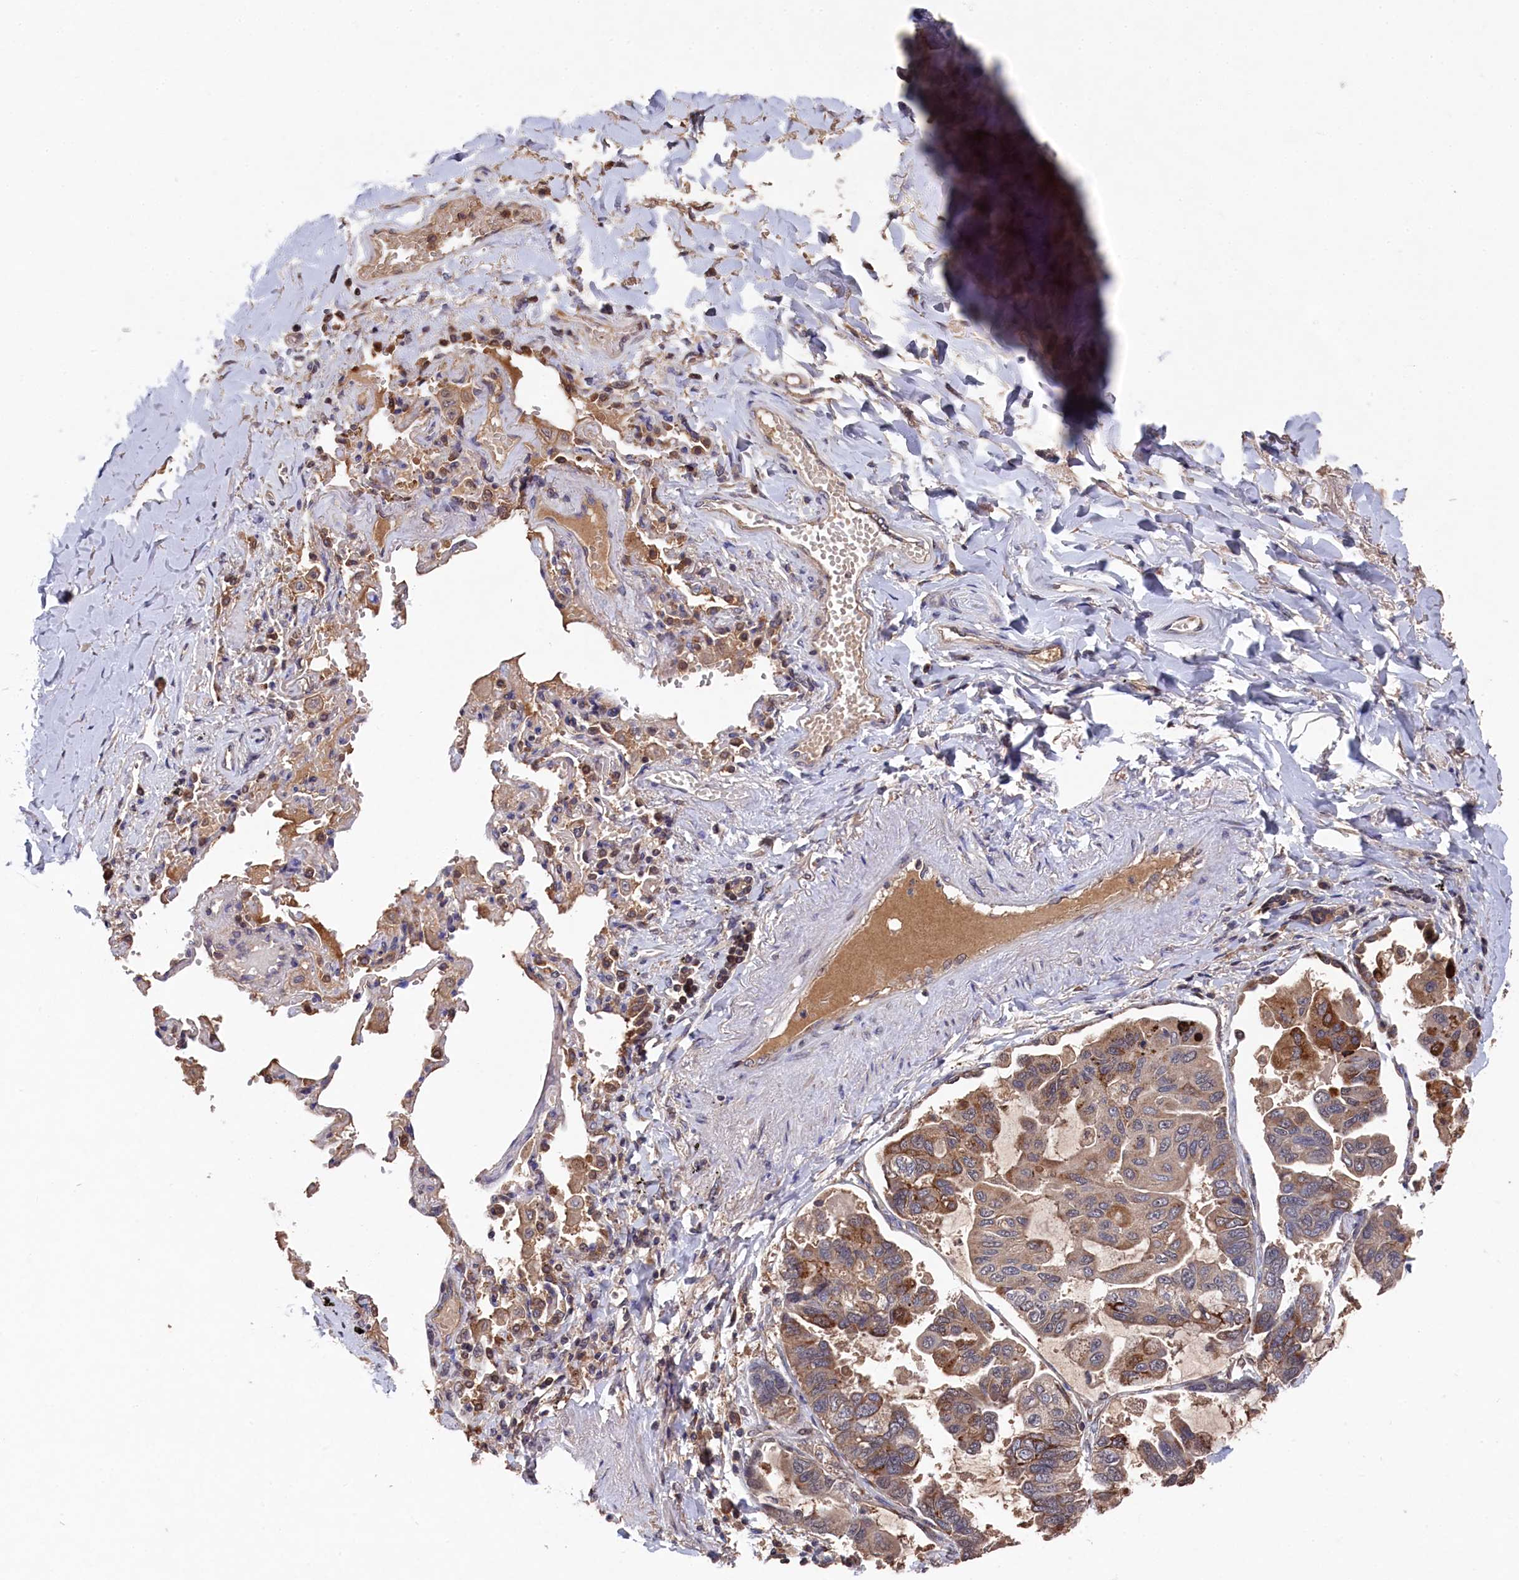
{"staining": {"intensity": "moderate", "quantity": "25%-75%", "location": "cytoplasmic/membranous"}, "tissue": "lung cancer", "cell_type": "Tumor cells", "image_type": "cancer", "snomed": [{"axis": "morphology", "description": "Adenocarcinoma, NOS"}, {"axis": "topography", "description": "Lung"}], "caption": "Moderate cytoplasmic/membranous protein positivity is identified in approximately 25%-75% of tumor cells in adenocarcinoma (lung). (Stains: DAB in brown, nuclei in blue, Microscopy: brightfield microscopy at high magnification).", "gene": "NAA60", "patient": {"sex": "male", "age": 64}}